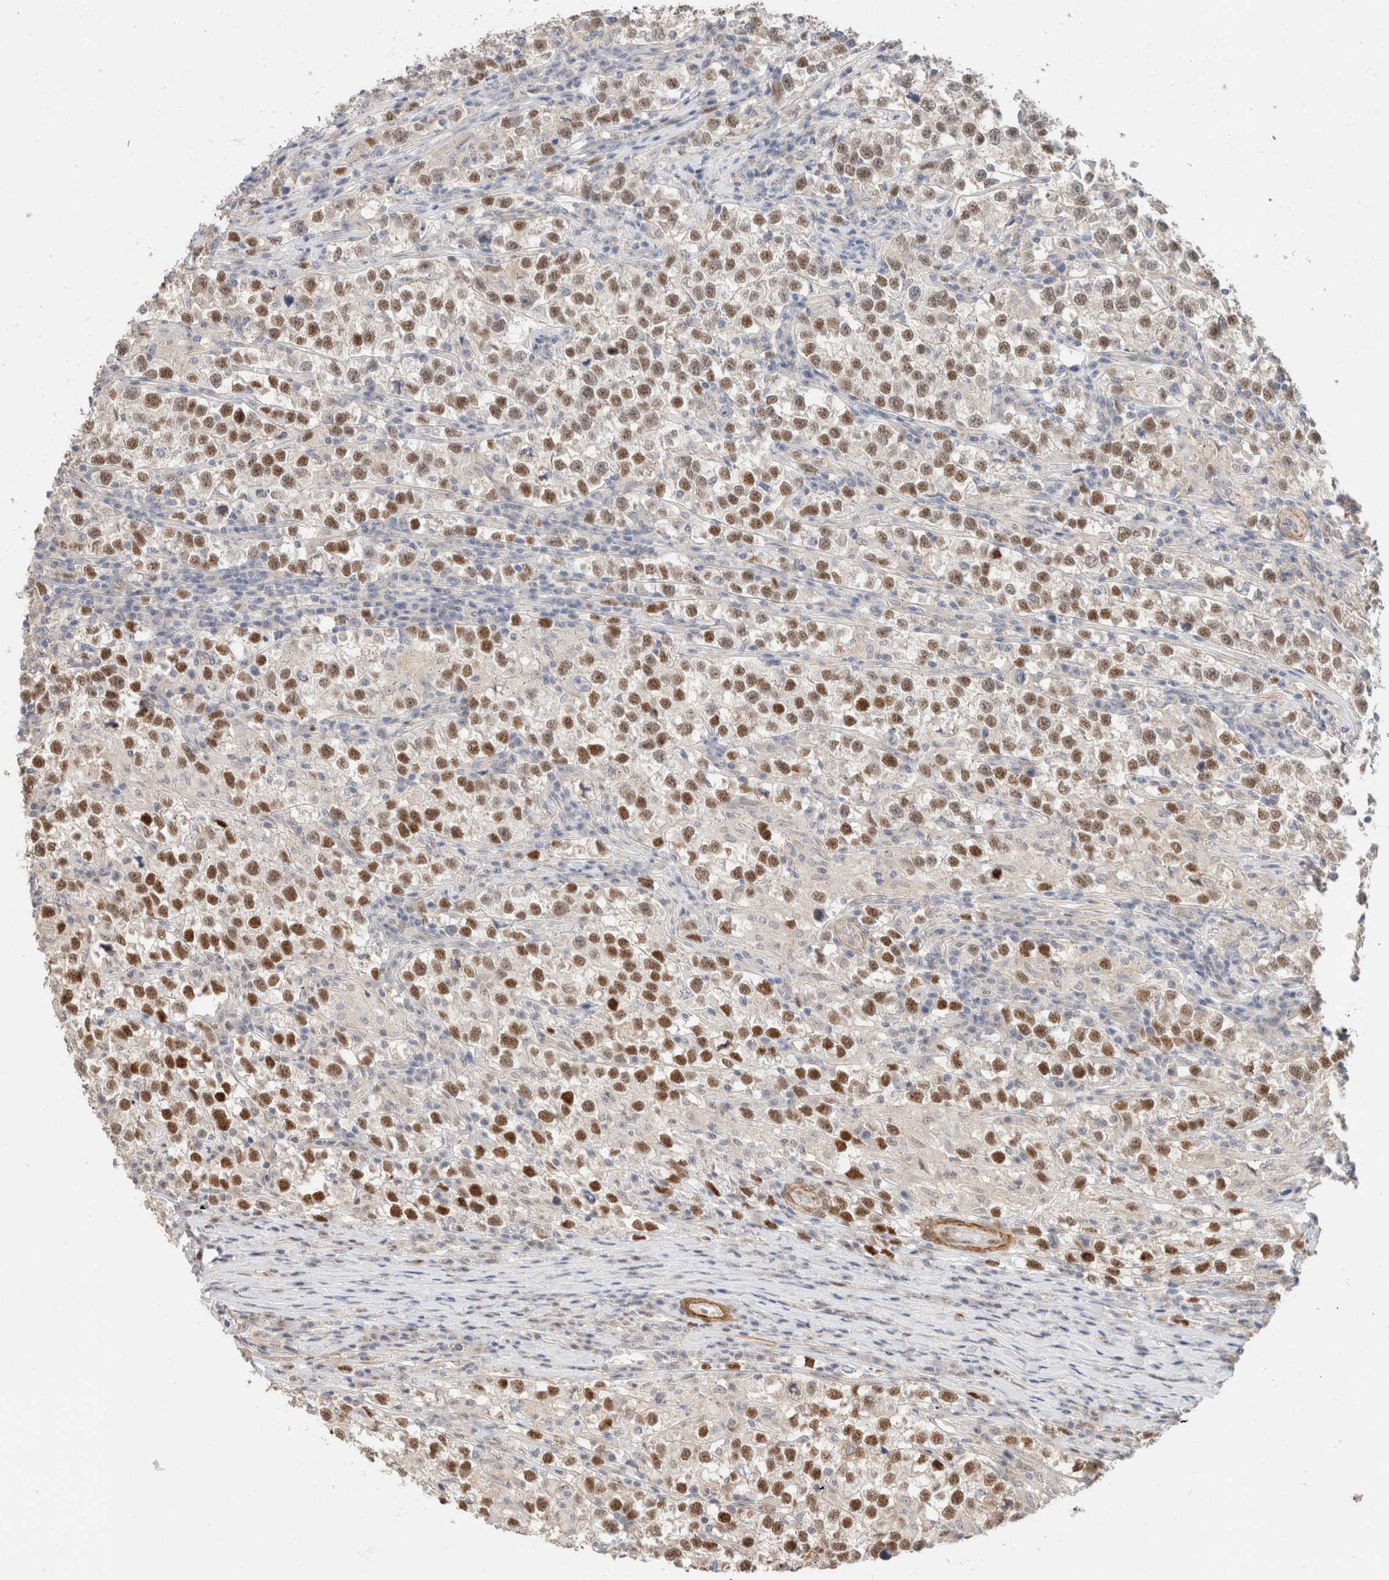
{"staining": {"intensity": "strong", "quantity": ">75%", "location": "nuclear"}, "tissue": "testis cancer", "cell_type": "Tumor cells", "image_type": "cancer", "snomed": [{"axis": "morphology", "description": "Normal tissue, NOS"}, {"axis": "morphology", "description": "Seminoma, NOS"}, {"axis": "topography", "description": "Testis"}], "caption": "Tumor cells demonstrate high levels of strong nuclear staining in approximately >75% of cells in testis seminoma. (IHC, brightfield microscopy, high magnification).", "gene": "ID3", "patient": {"sex": "male", "age": 43}}